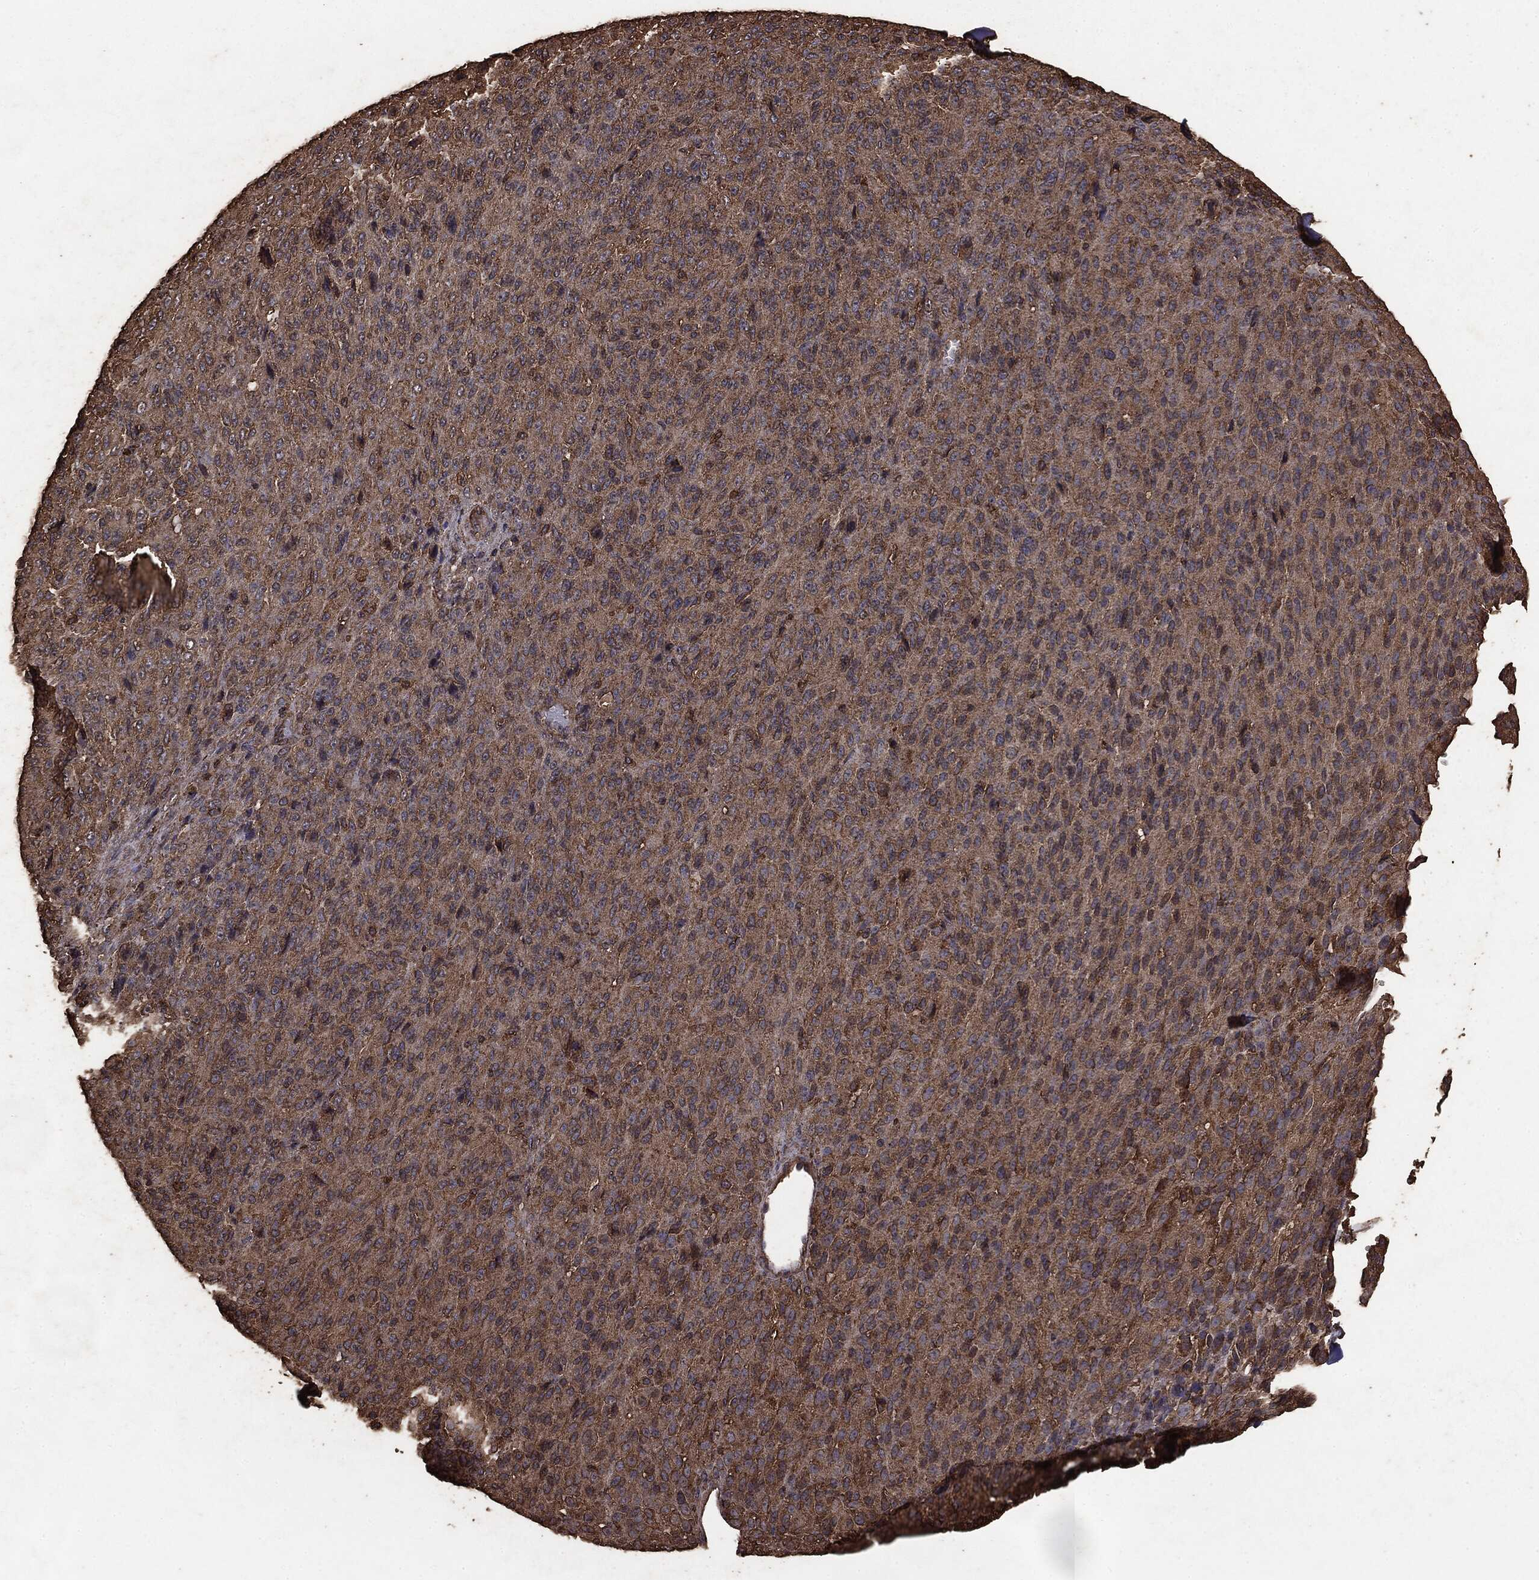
{"staining": {"intensity": "moderate", "quantity": ">75%", "location": "cytoplasmic/membranous"}, "tissue": "melanoma", "cell_type": "Tumor cells", "image_type": "cancer", "snomed": [{"axis": "morphology", "description": "Malignant melanoma, Metastatic site"}, {"axis": "topography", "description": "Brain"}], "caption": "Melanoma stained with DAB (3,3'-diaminobenzidine) IHC reveals medium levels of moderate cytoplasmic/membranous positivity in approximately >75% of tumor cells. (DAB (3,3'-diaminobenzidine) IHC, brown staining for protein, blue staining for nuclei).", "gene": "MTOR", "patient": {"sex": "female", "age": 56}}